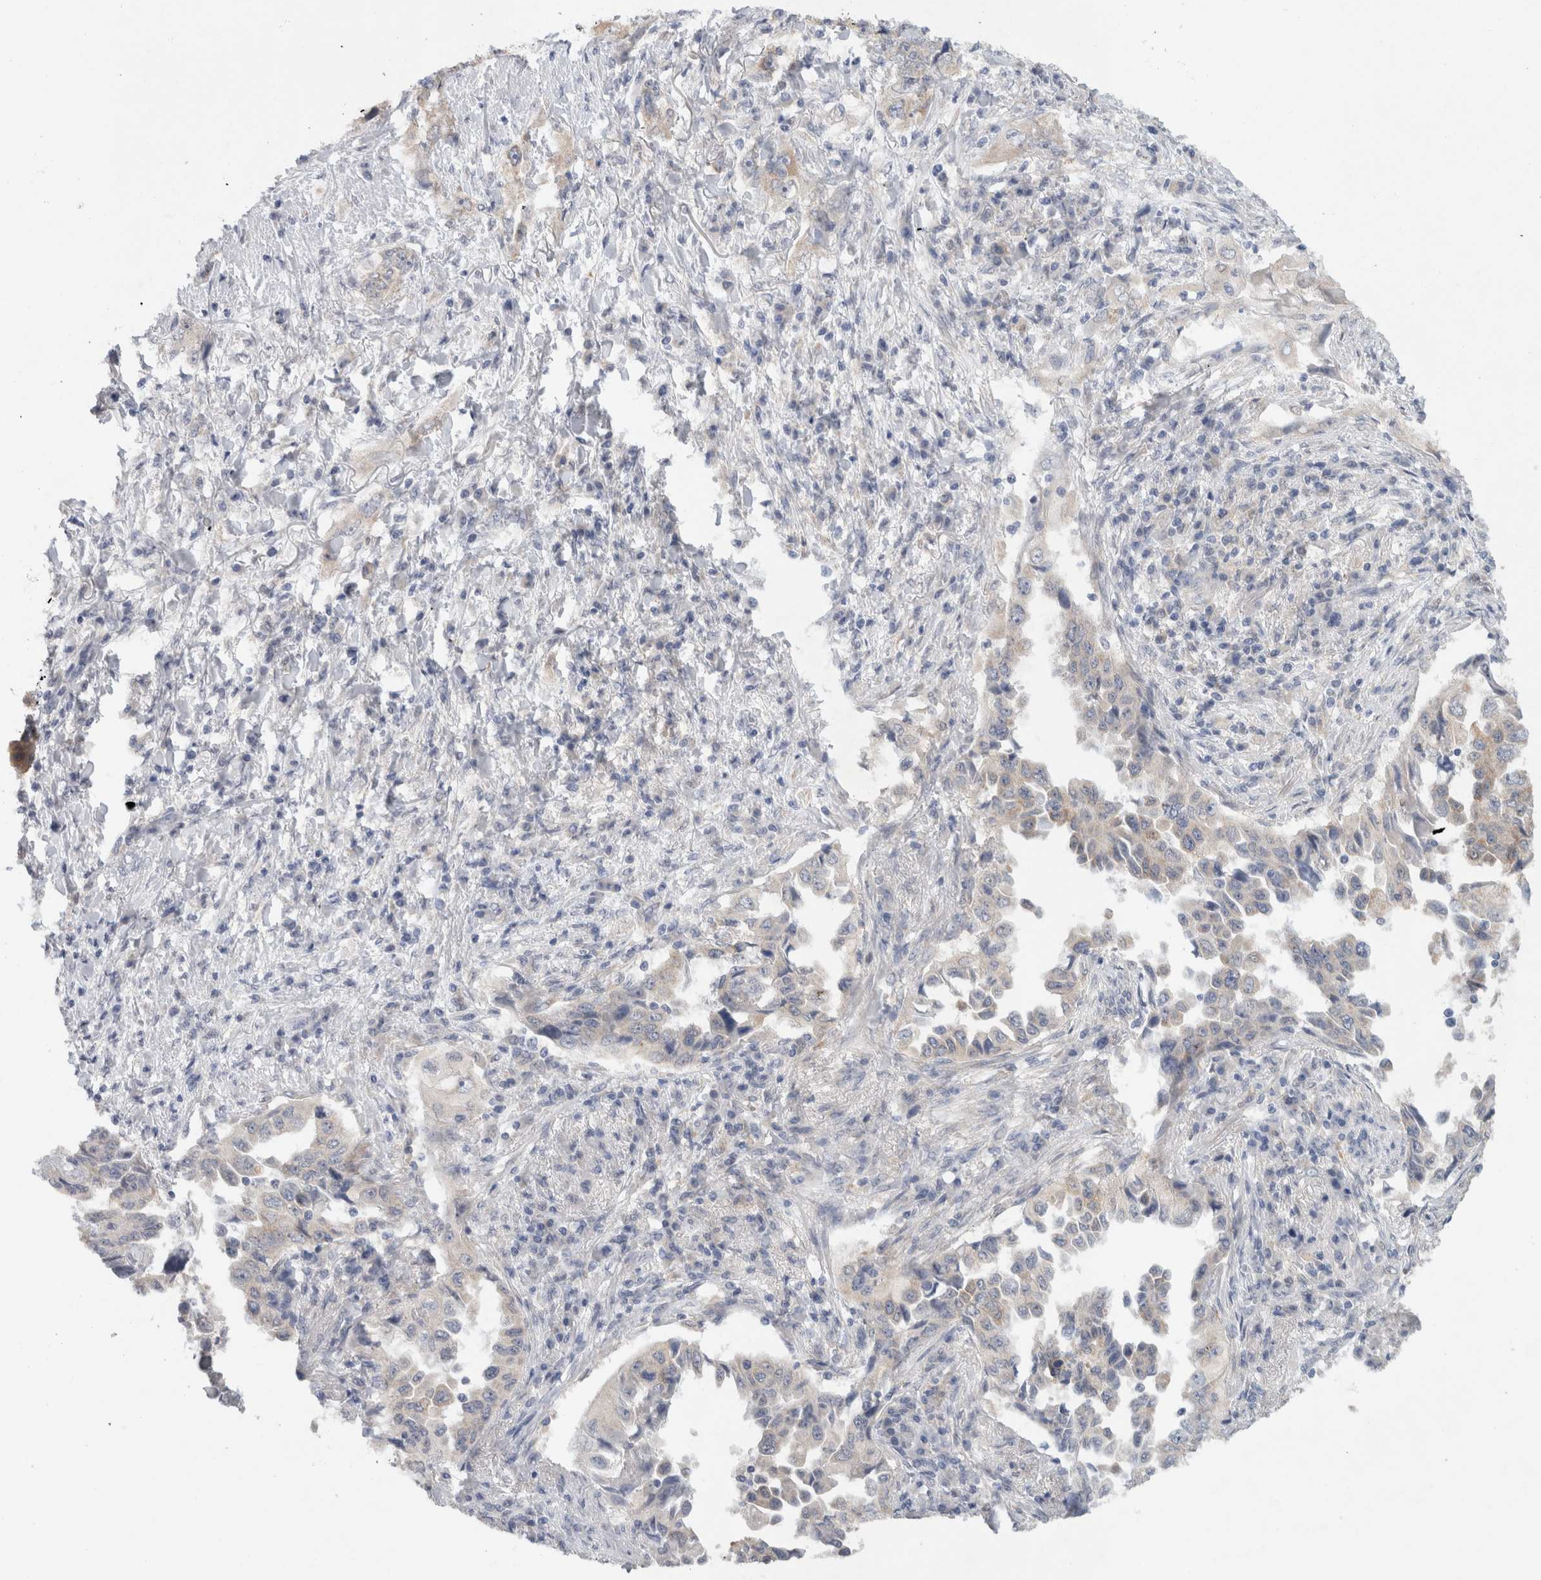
{"staining": {"intensity": "weak", "quantity": "25%-75%", "location": "cytoplasmic/membranous"}, "tissue": "lung cancer", "cell_type": "Tumor cells", "image_type": "cancer", "snomed": [{"axis": "morphology", "description": "Adenocarcinoma, NOS"}, {"axis": "topography", "description": "Lung"}], "caption": "Protein staining by immunohistochemistry demonstrates weak cytoplasmic/membranous staining in about 25%-75% of tumor cells in lung cancer (adenocarcinoma). (DAB IHC, brown staining for protein, blue staining for nuclei).", "gene": "RAB14", "patient": {"sex": "female", "age": 51}}